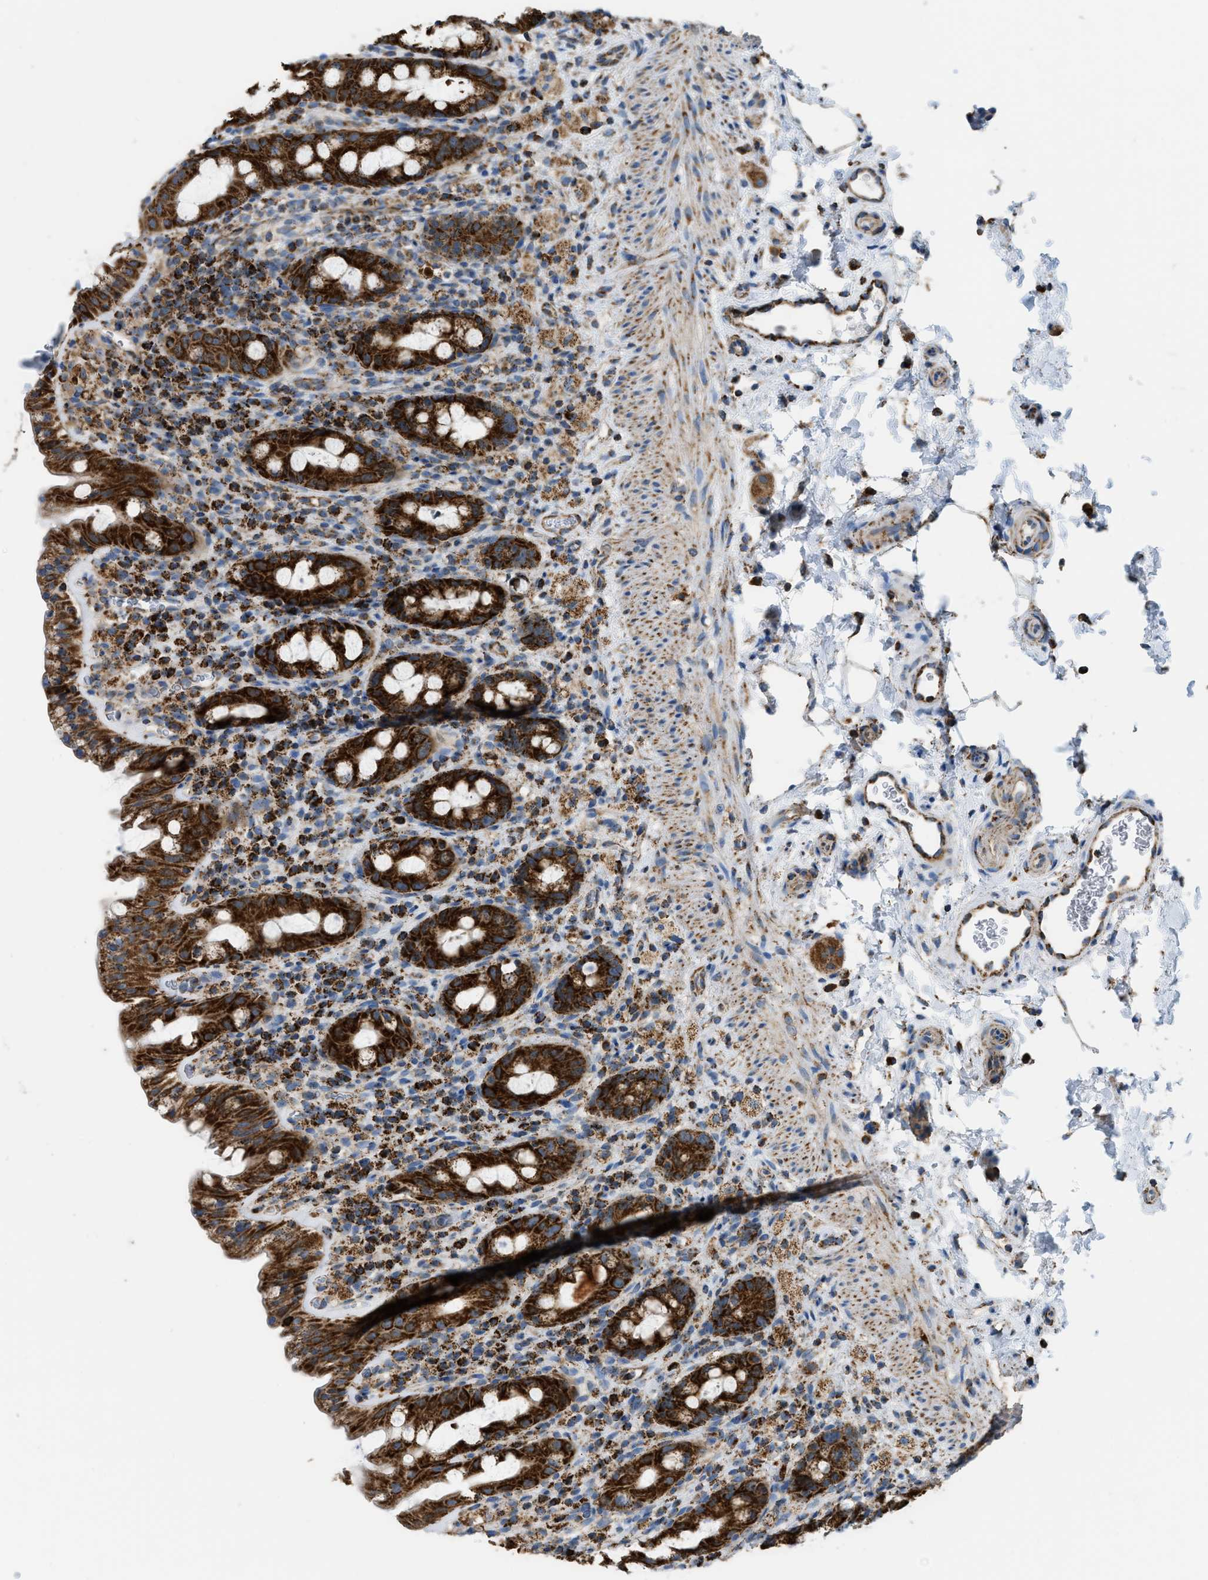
{"staining": {"intensity": "strong", "quantity": ">75%", "location": "cytoplasmic/membranous"}, "tissue": "rectum", "cell_type": "Glandular cells", "image_type": "normal", "snomed": [{"axis": "morphology", "description": "Normal tissue, NOS"}, {"axis": "topography", "description": "Rectum"}], "caption": "Immunohistochemistry (DAB) staining of unremarkable rectum shows strong cytoplasmic/membranous protein positivity in approximately >75% of glandular cells.", "gene": "ETFB", "patient": {"sex": "male", "age": 44}}